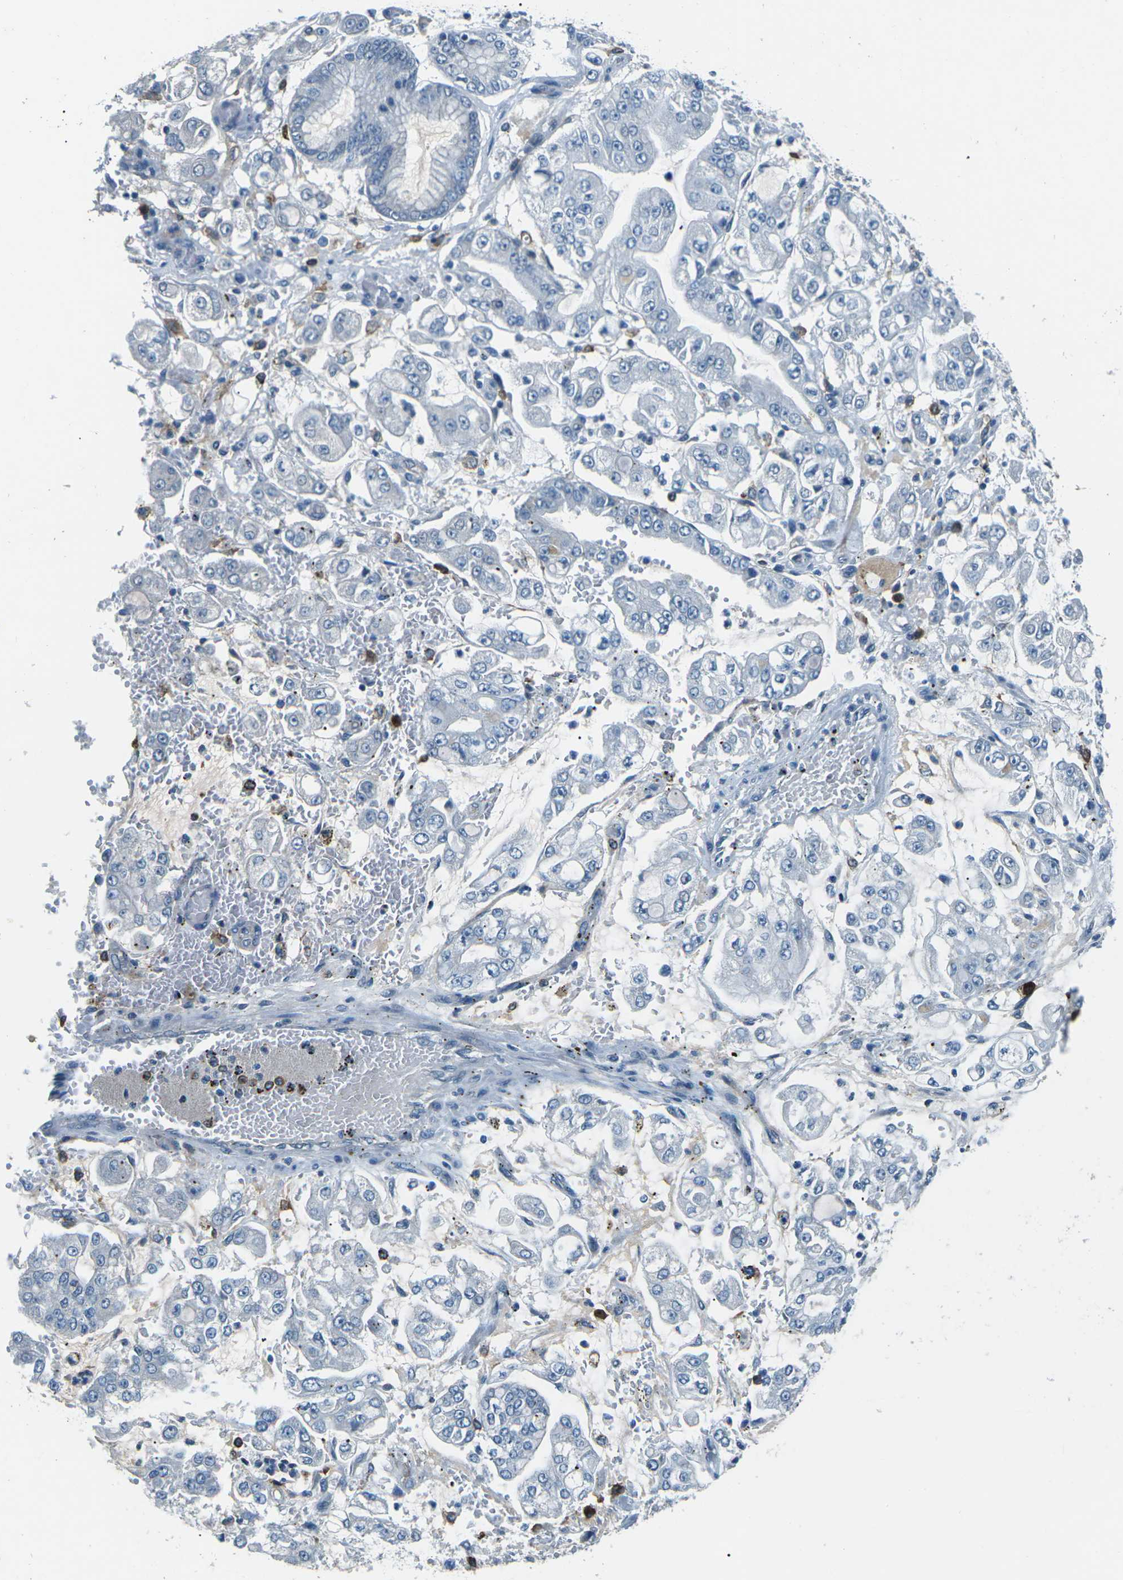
{"staining": {"intensity": "negative", "quantity": "none", "location": "none"}, "tissue": "stomach cancer", "cell_type": "Tumor cells", "image_type": "cancer", "snomed": [{"axis": "morphology", "description": "Adenocarcinoma, NOS"}, {"axis": "topography", "description": "Stomach"}], "caption": "The IHC histopathology image has no significant positivity in tumor cells of stomach adenocarcinoma tissue.", "gene": "CD1D", "patient": {"sex": "male", "age": 76}}